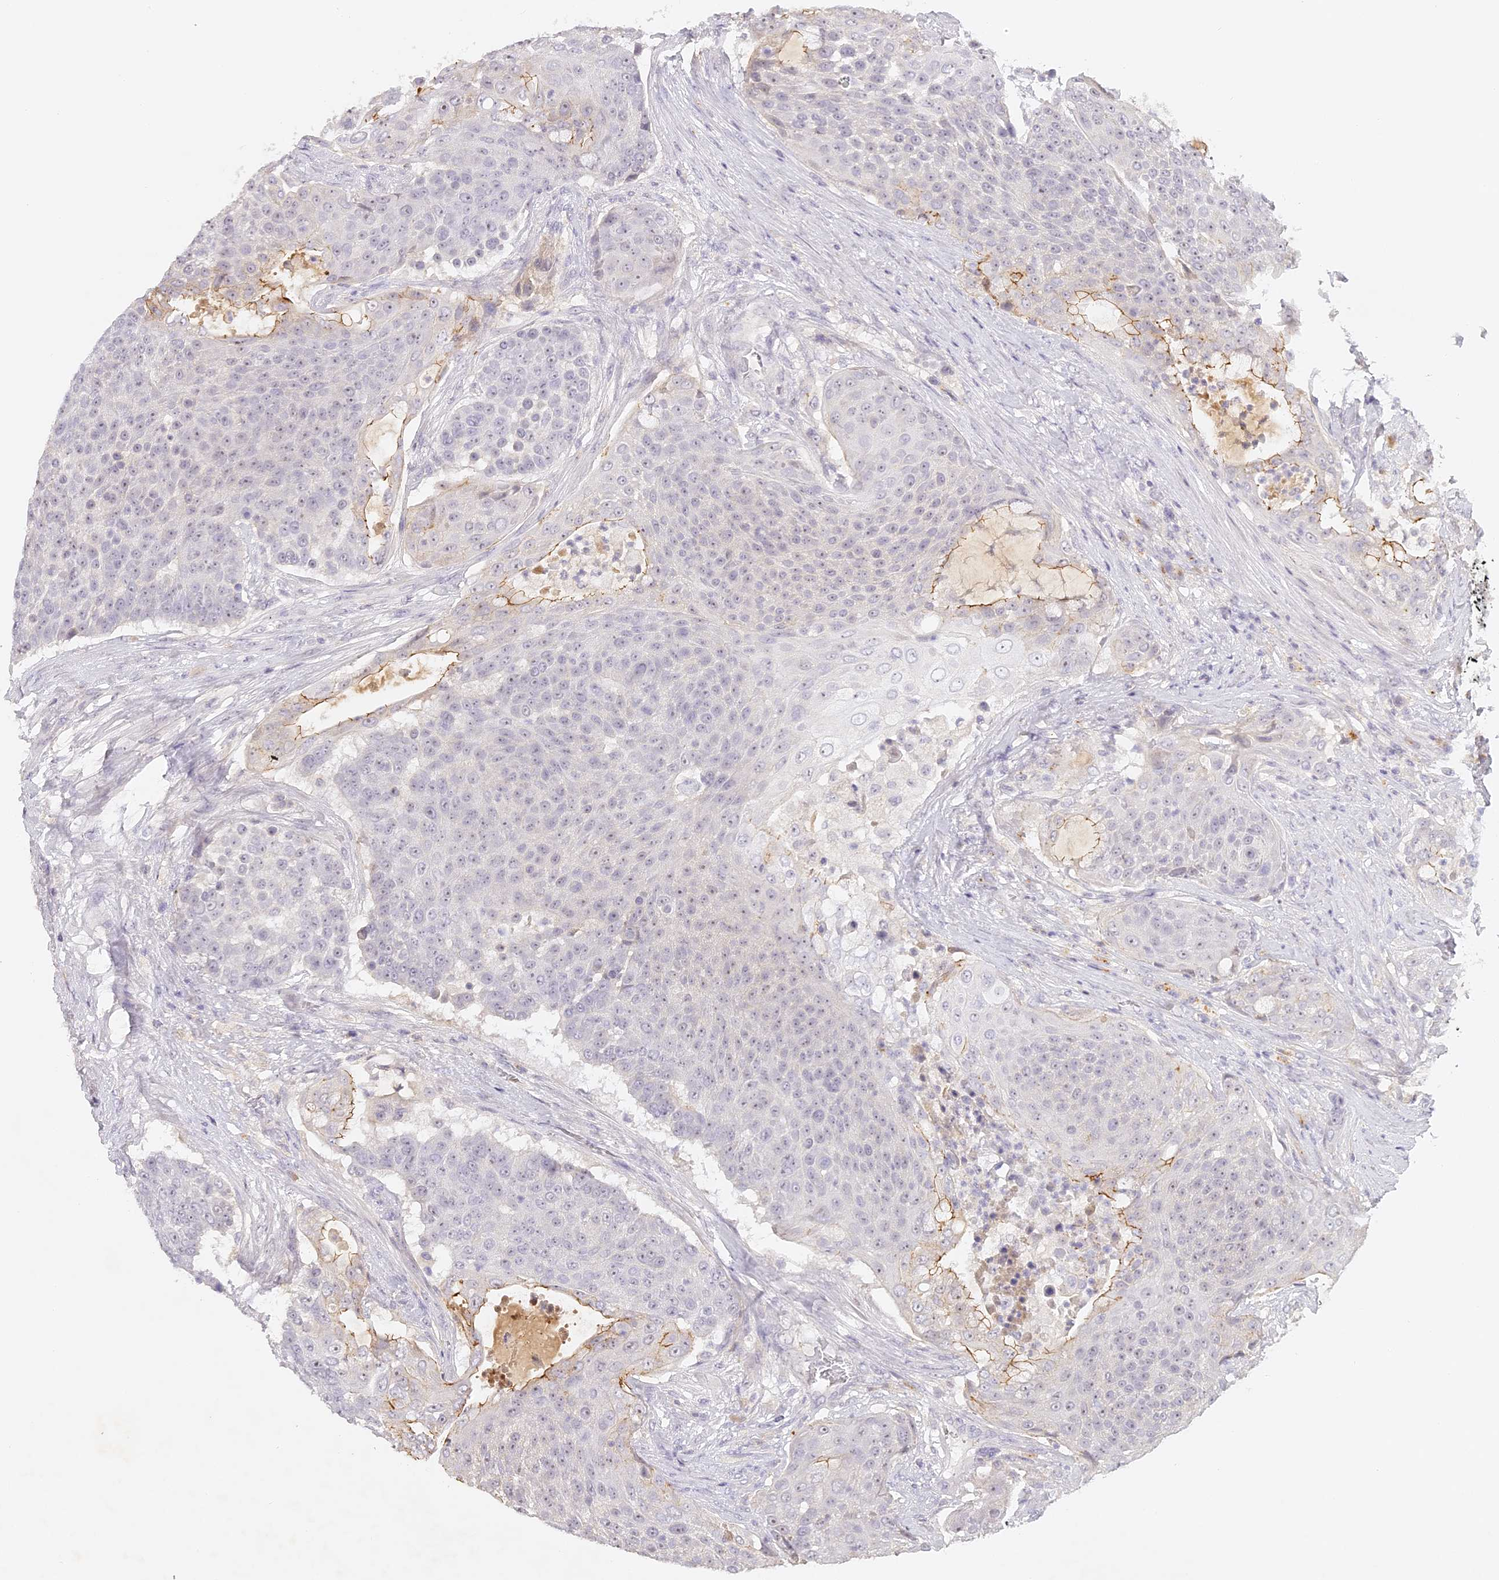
{"staining": {"intensity": "negative", "quantity": "none", "location": "none"}, "tissue": "urothelial cancer", "cell_type": "Tumor cells", "image_type": "cancer", "snomed": [{"axis": "morphology", "description": "Urothelial carcinoma, High grade"}, {"axis": "topography", "description": "Urinary bladder"}], "caption": "Urothelial carcinoma (high-grade) was stained to show a protein in brown. There is no significant expression in tumor cells. The staining is performed using DAB brown chromogen with nuclei counter-stained in using hematoxylin.", "gene": "ELL3", "patient": {"sex": "female", "age": 63}}